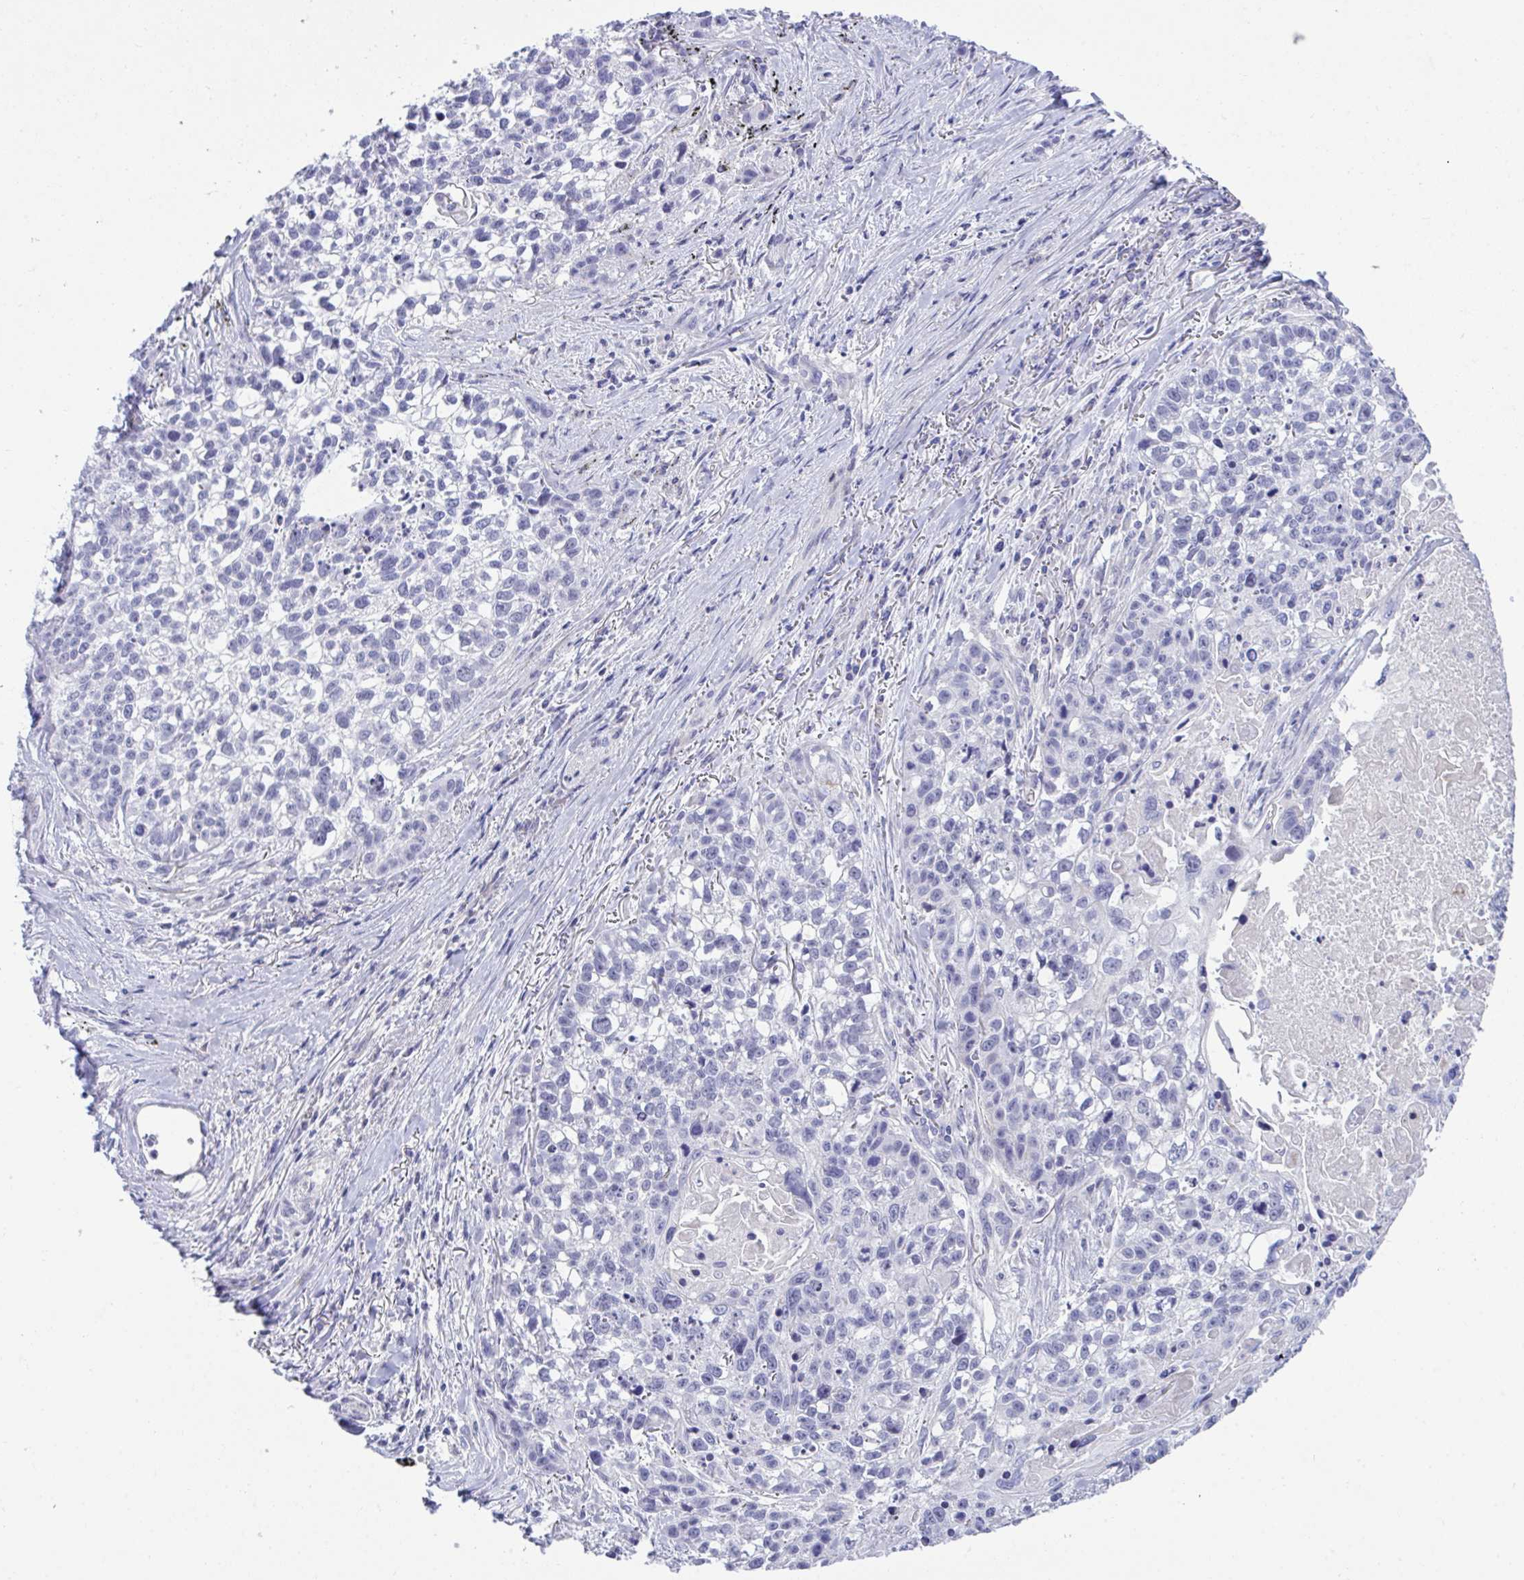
{"staining": {"intensity": "negative", "quantity": "none", "location": "none"}, "tissue": "lung cancer", "cell_type": "Tumor cells", "image_type": "cancer", "snomed": [{"axis": "morphology", "description": "Squamous cell carcinoma, NOS"}, {"axis": "topography", "description": "Lung"}], "caption": "Lung squamous cell carcinoma was stained to show a protein in brown. There is no significant staining in tumor cells.", "gene": "MED9", "patient": {"sex": "male", "age": 74}}